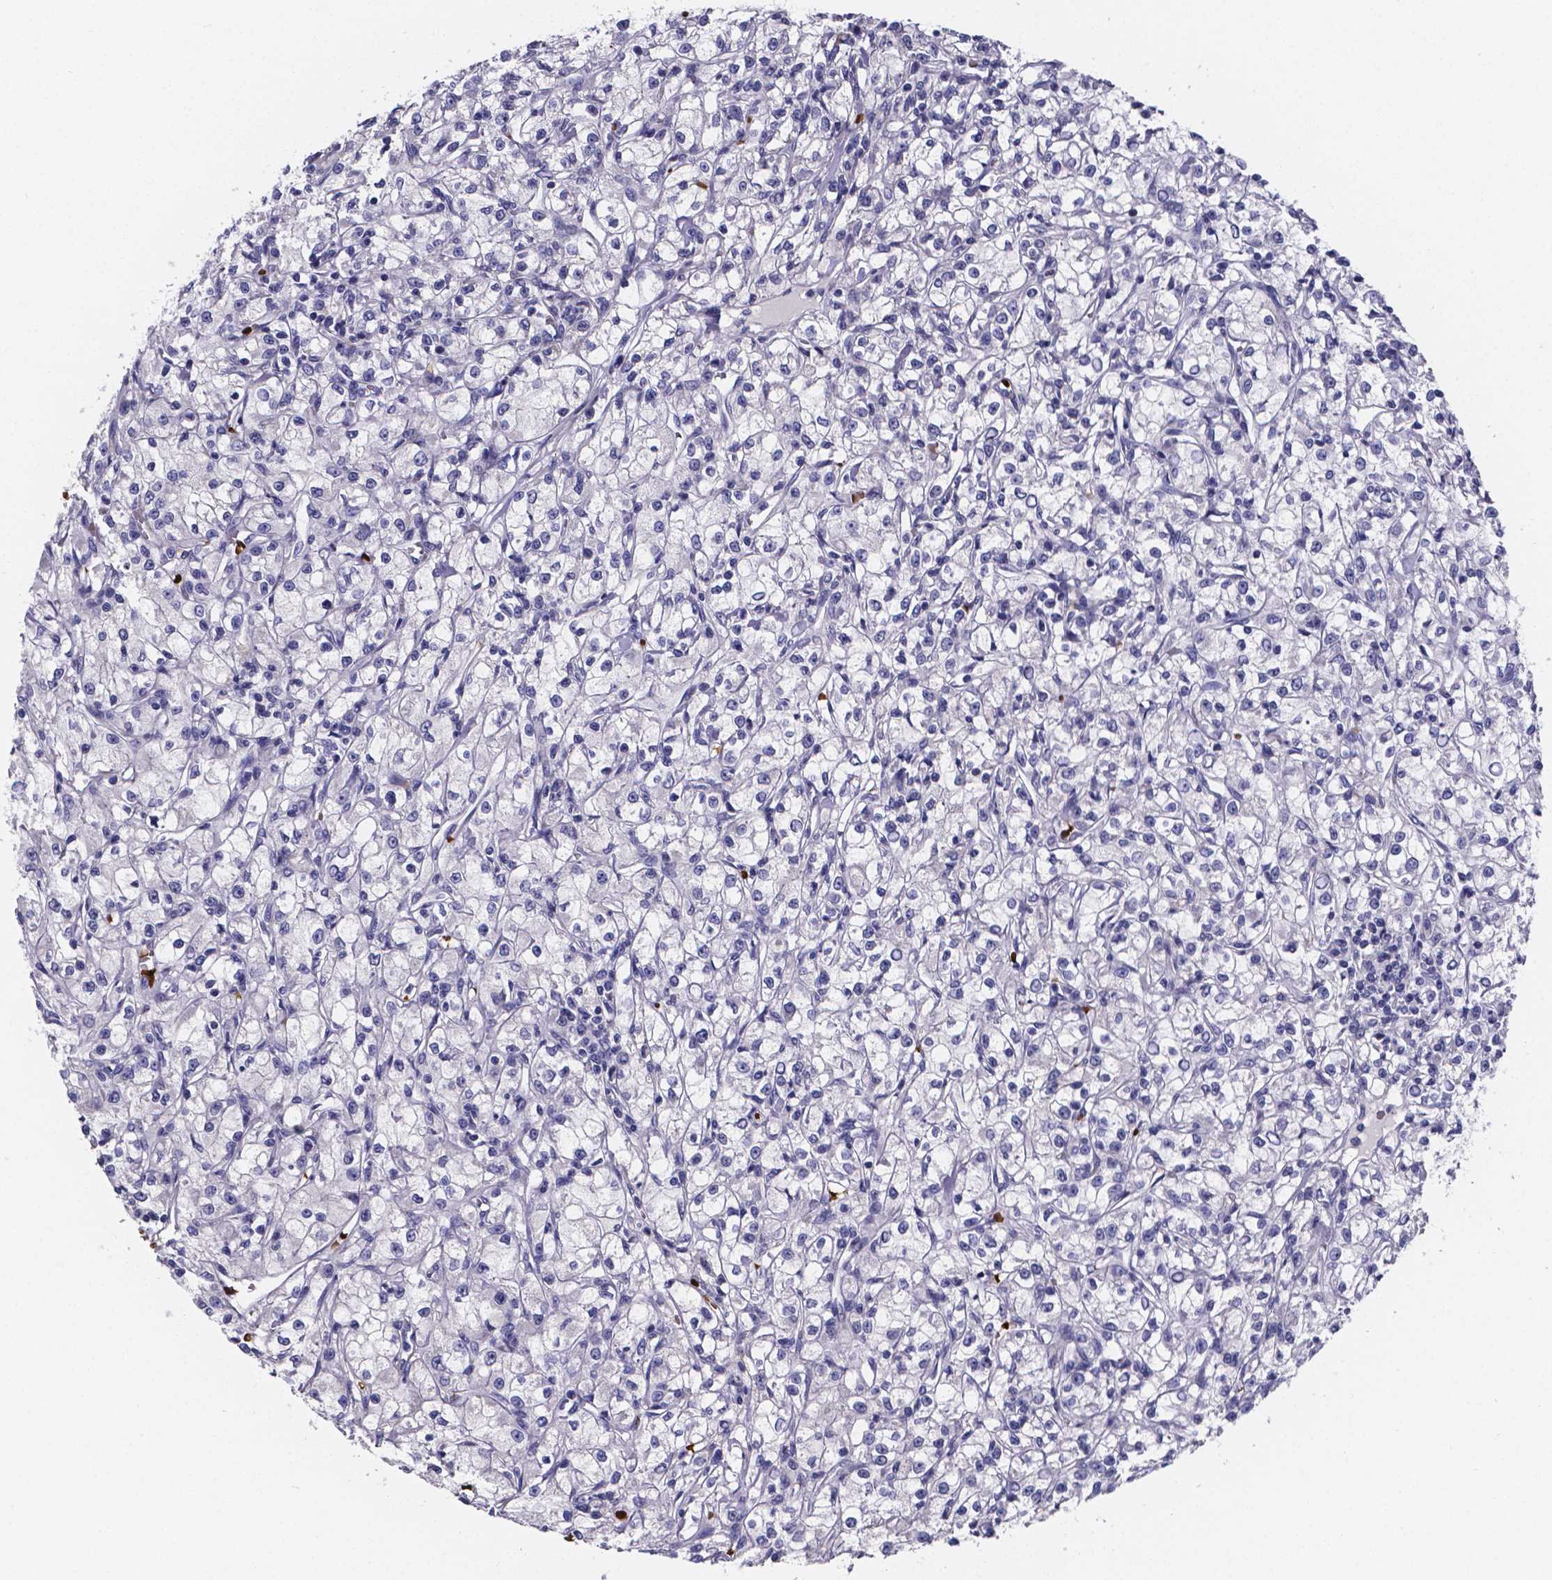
{"staining": {"intensity": "negative", "quantity": "none", "location": "none"}, "tissue": "renal cancer", "cell_type": "Tumor cells", "image_type": "cancer", "snomed": [{"axis": "morphology", "description": "Adenocarcinoma, NOS"}, {"axis": "topography", "description": "Kidney"}], "caption": "High magnification brightfield microscopy of renal cancer (adenocarcinoma) stained with DAB (brown) and counterstained with hematoxylin (blue): tumor cells show no significant staining.", "gene": "GABRA3", "patient": {"sex": "female", "age": 59}}